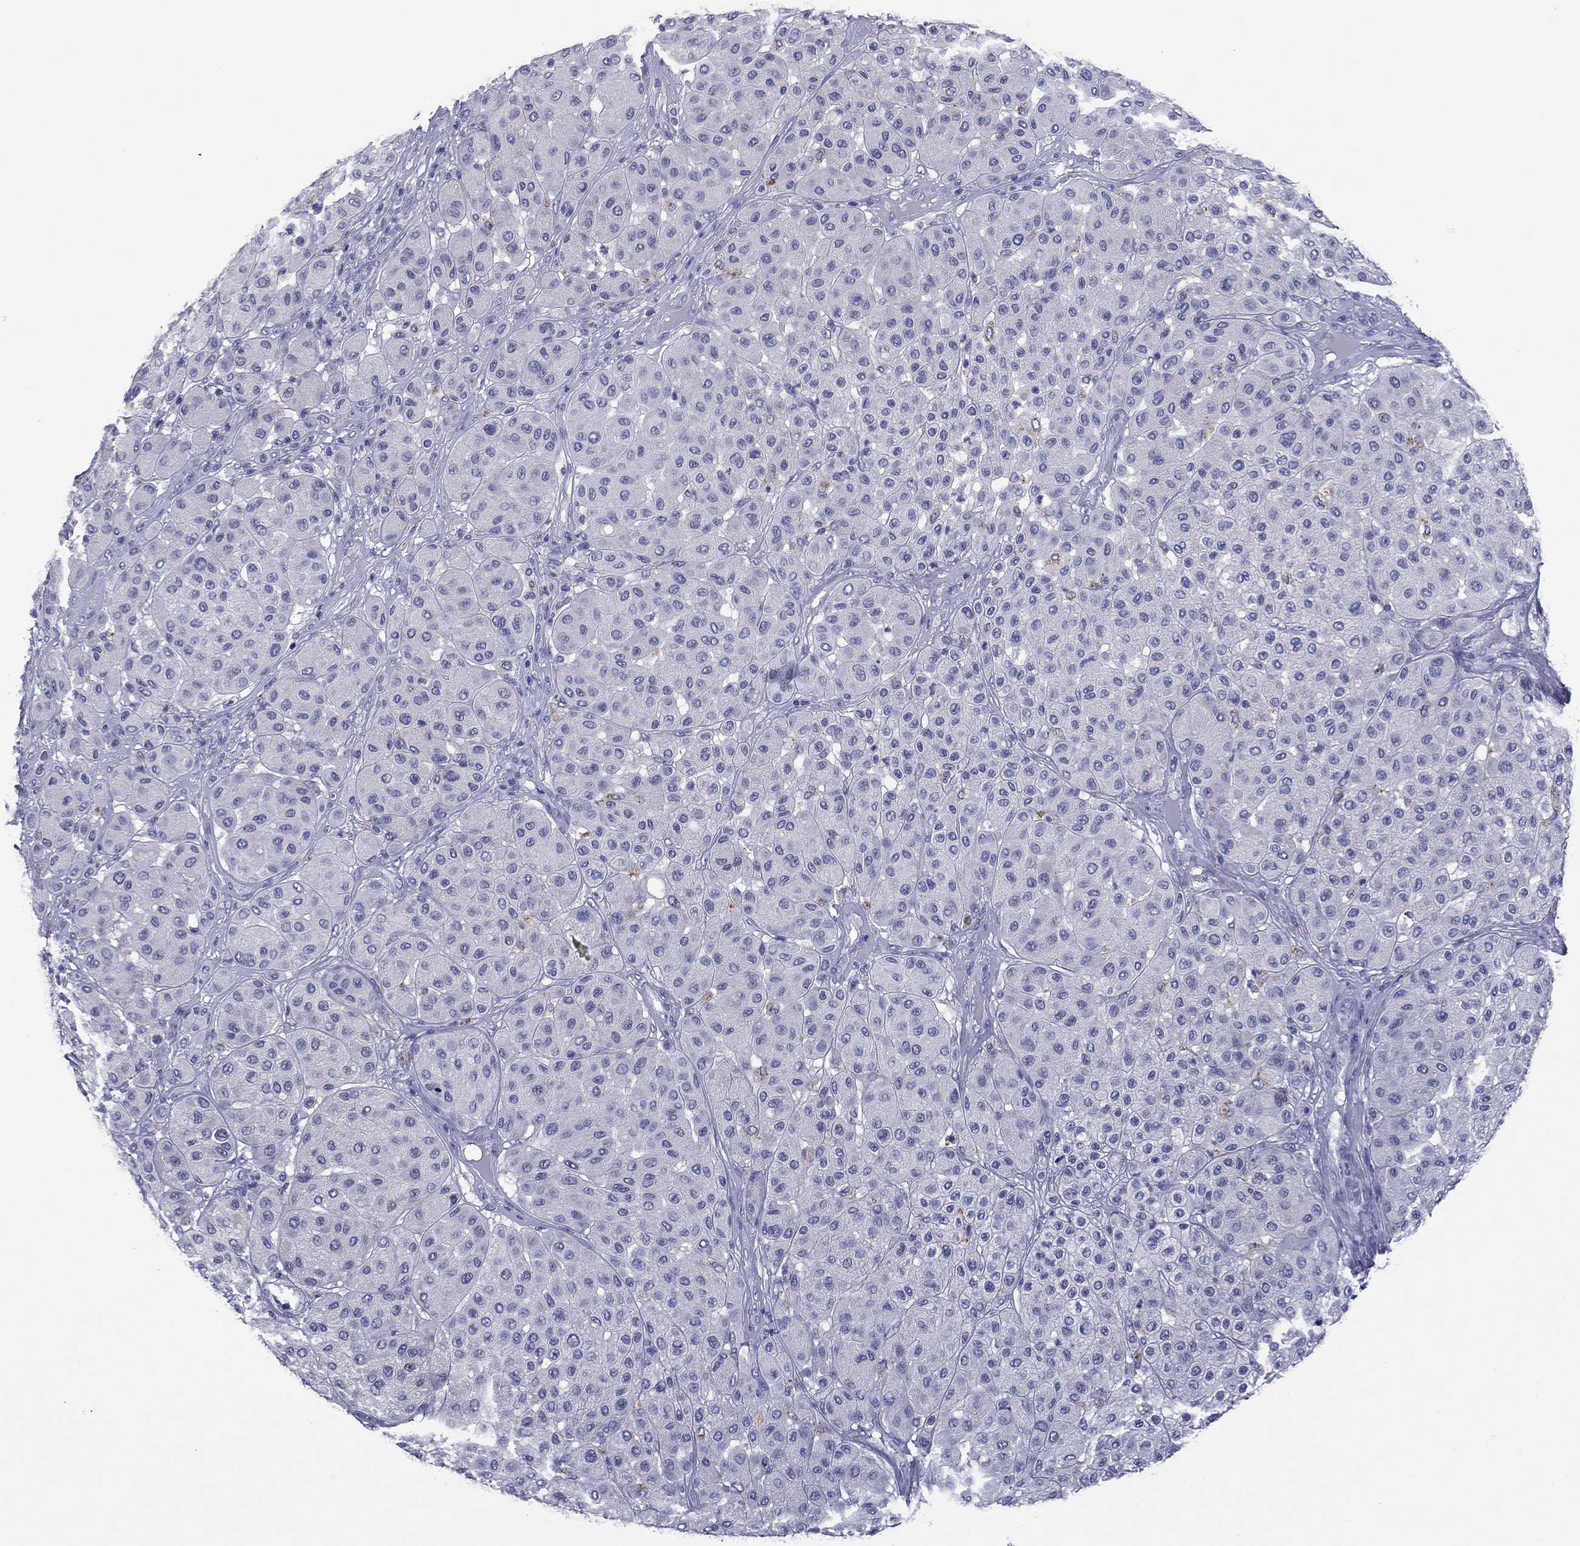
{"staining": {"intensity": "negative", "quantity": "none", "location": "none"}, "tissue": "melanoma", "cell_type": "Tumor cells", "image_type": "cancer", "snomed": [{"axis": "morphology", "description": "Malignant melanoma, Metastatic site"}, {"axis": "topography", "description": "Smooth muscle"}], "caption": "Human malignant melanoma (metastatic site) stained for a protein using immunohistochemistry (IHC) shows no staining in tumor cells.", "gene": "TCFL5", "patient": {"sex": "male", "age": 41}}